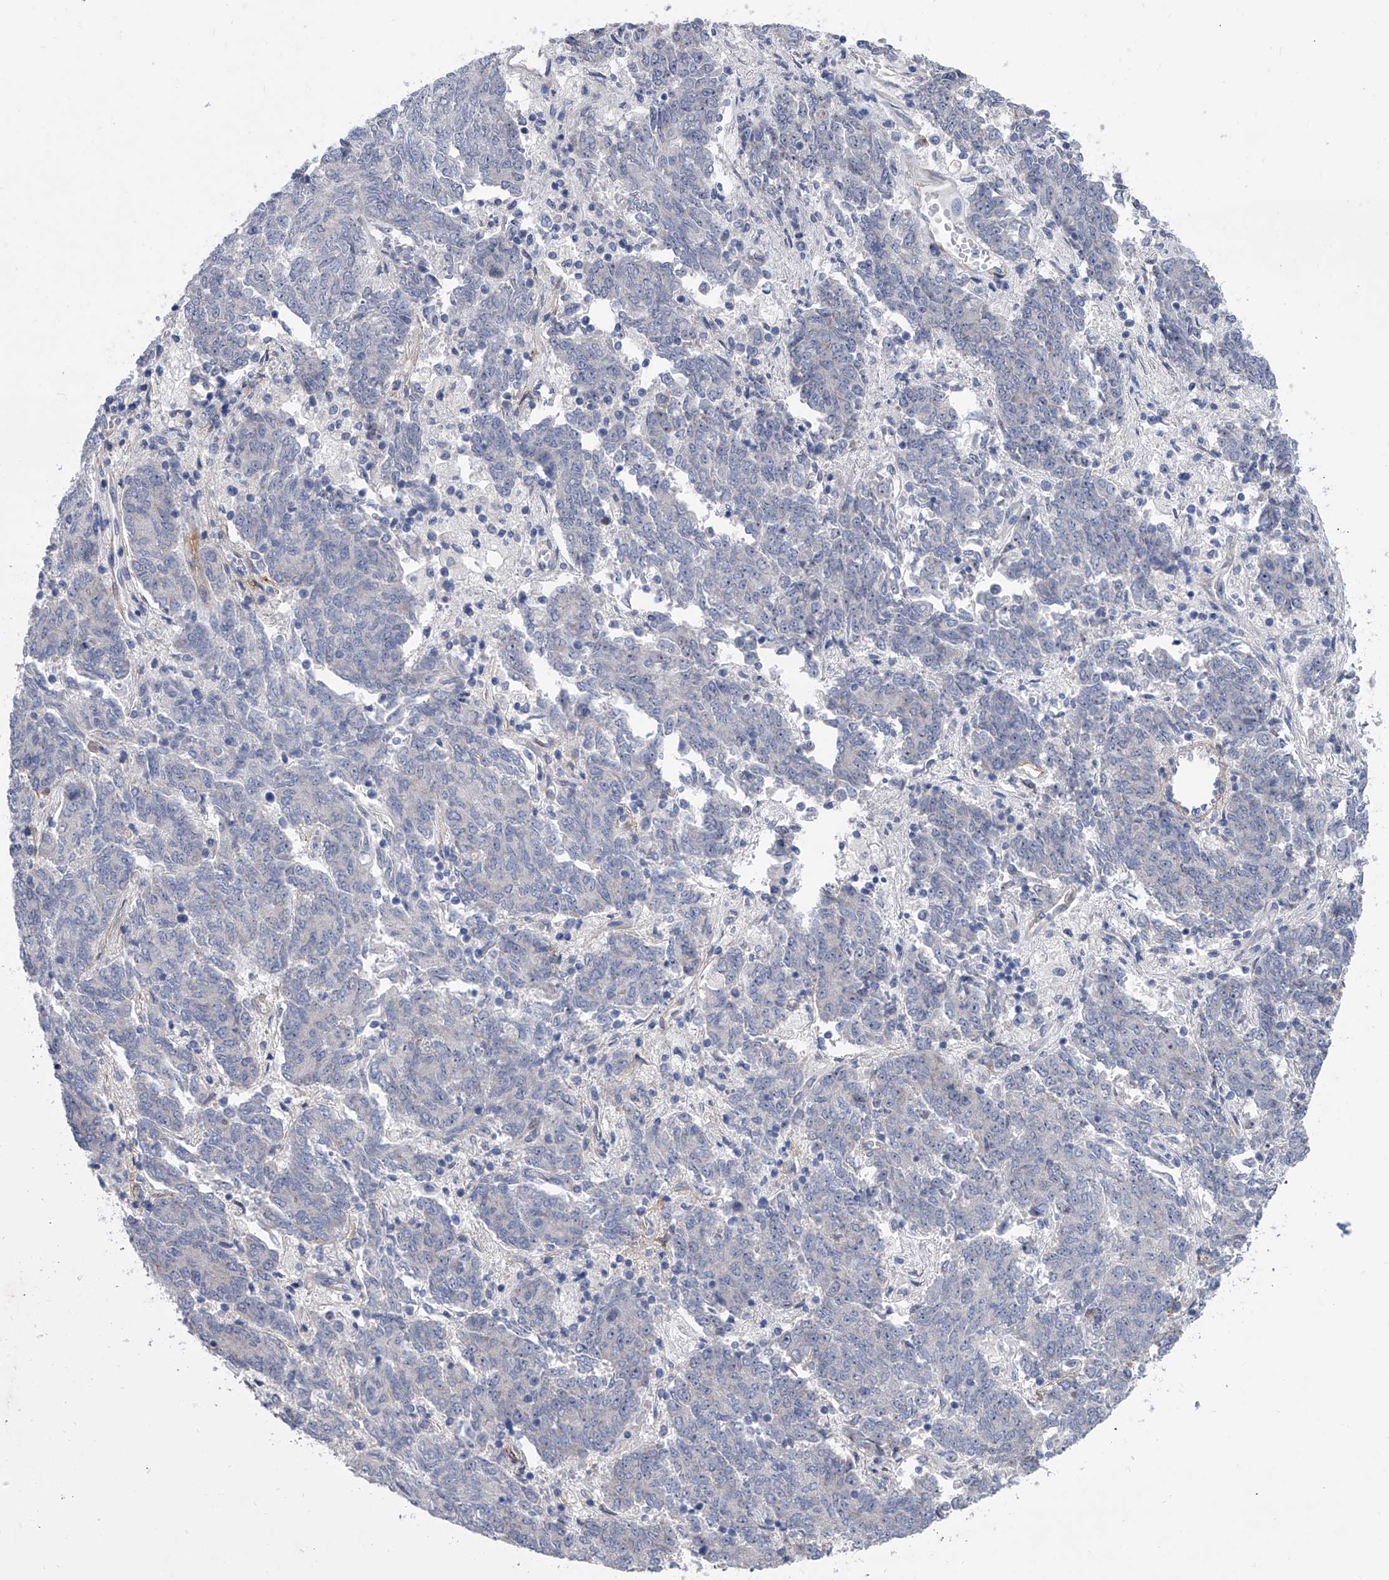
{"staining": {"intensity": "negative", "quantity": "none", "location": "none"}, "tissue": "endometrial cancer", "cell_type": "Tumor cells", "image_type": "cancer", "snomed": [{"axis": "morphology", "description": "Adenocarcinoma, NOS"}, {"axis": "topography", "description": "Endometrium"}], "caption": "Immunohistochemistry photomicrograph of human endometrial cancer (adenocarcinoma) stained for a protein (brown), which demonstrates no positivity in tumor cells.", "gene": "ALG14", "patient": {"sex": "female", "age": 80}}